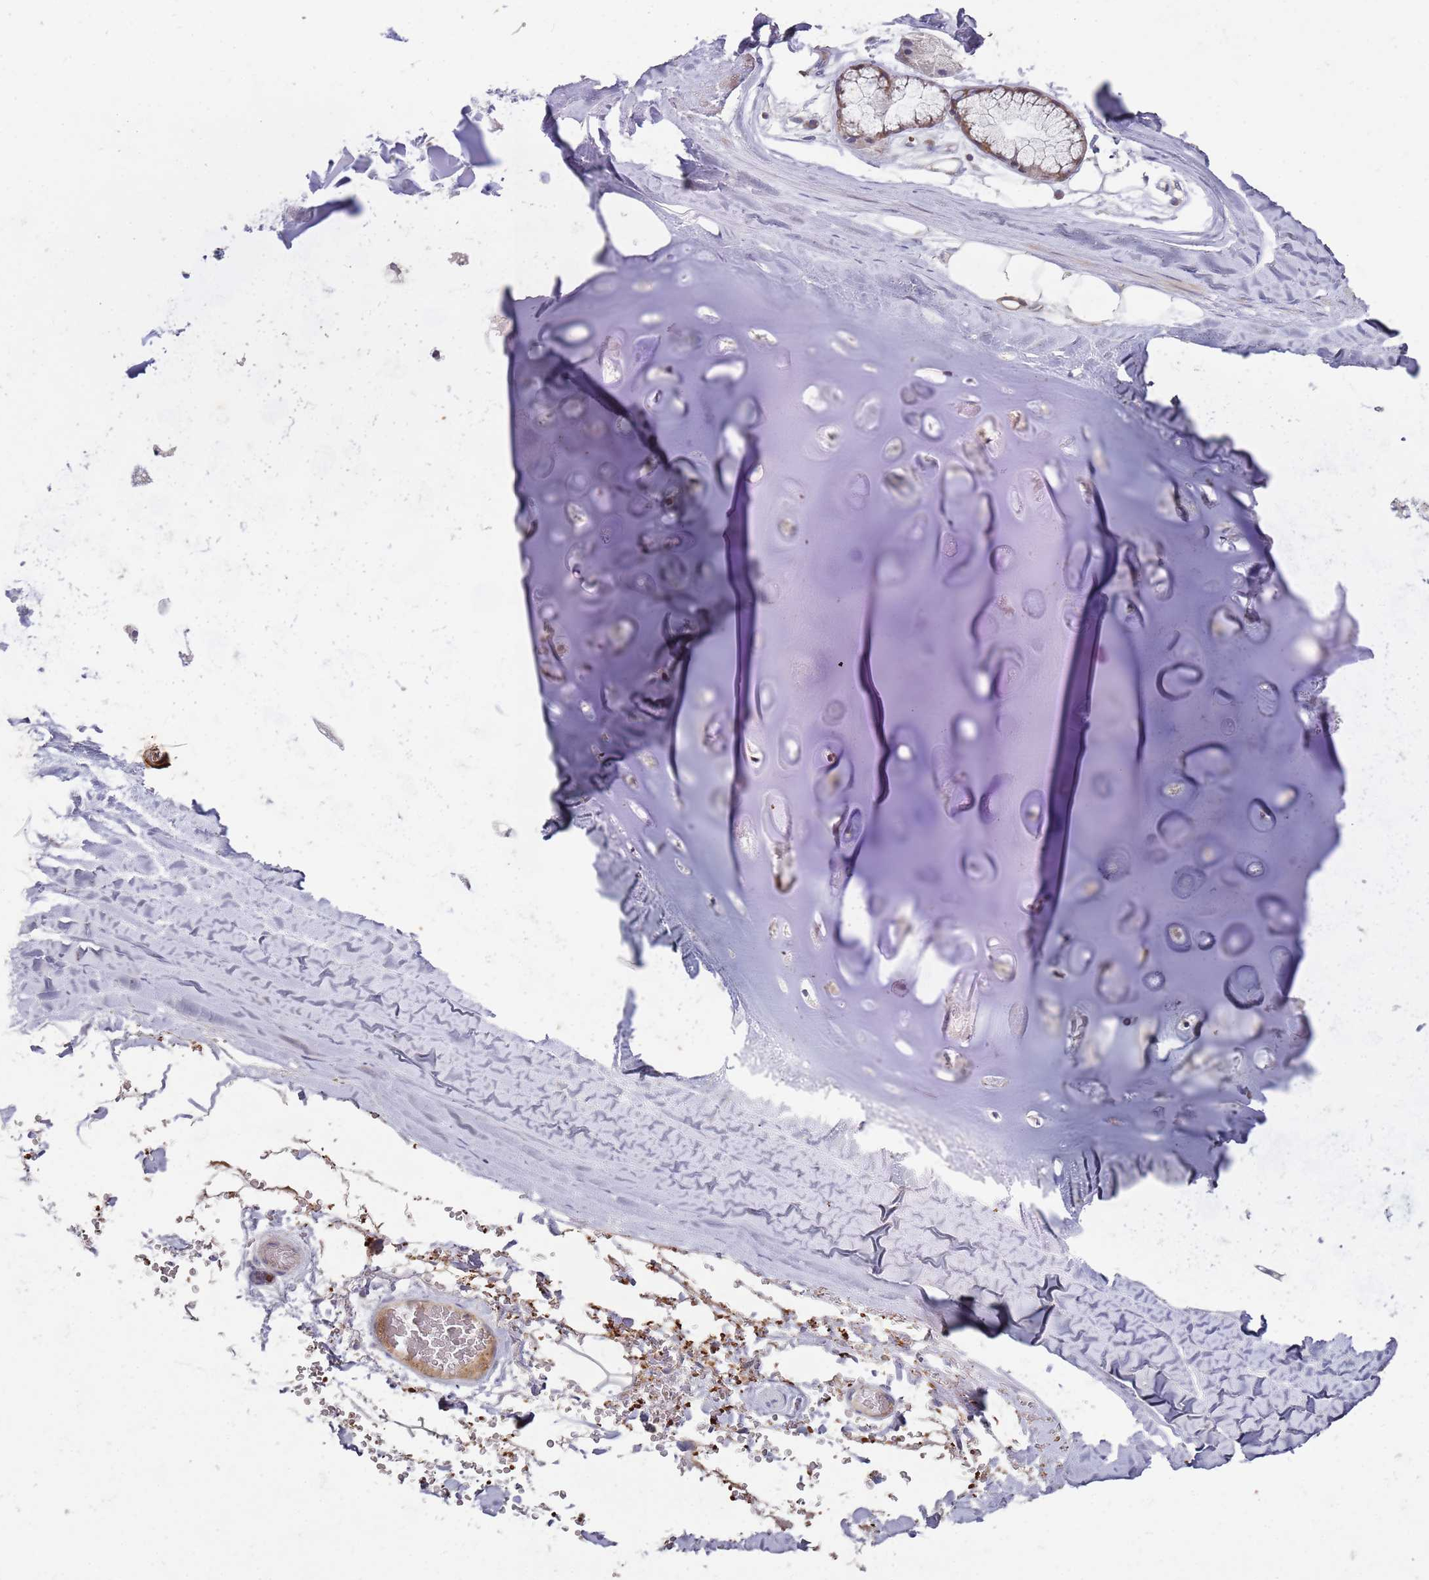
{"staining": {"intensity": "negative", "quantity": "none", "location": "none"}, "tissue": "adipose tissue", "cell_type": "Adipocytes", "image_type": "normal", "snomed": [{"axis": "morphology", "description": "Normal tissue, NOS"}, {"axis": "morphology", "description": "Squamous cell carcinoma, NOS"}, {"axis": "topography", "description": "Lymph node"}, {"axis": "topography", "description": "Bronchus"}, {"axis": "topography", "description": "Lung"}], "caption": "DAB (3,3'-diaminobenzidine) immunohistochemical staining of benign human adipose tissue reveals no significant positivity in adipocytes.", "gene": "LACC1", "patient": {"sex": "male", "age": 66}}